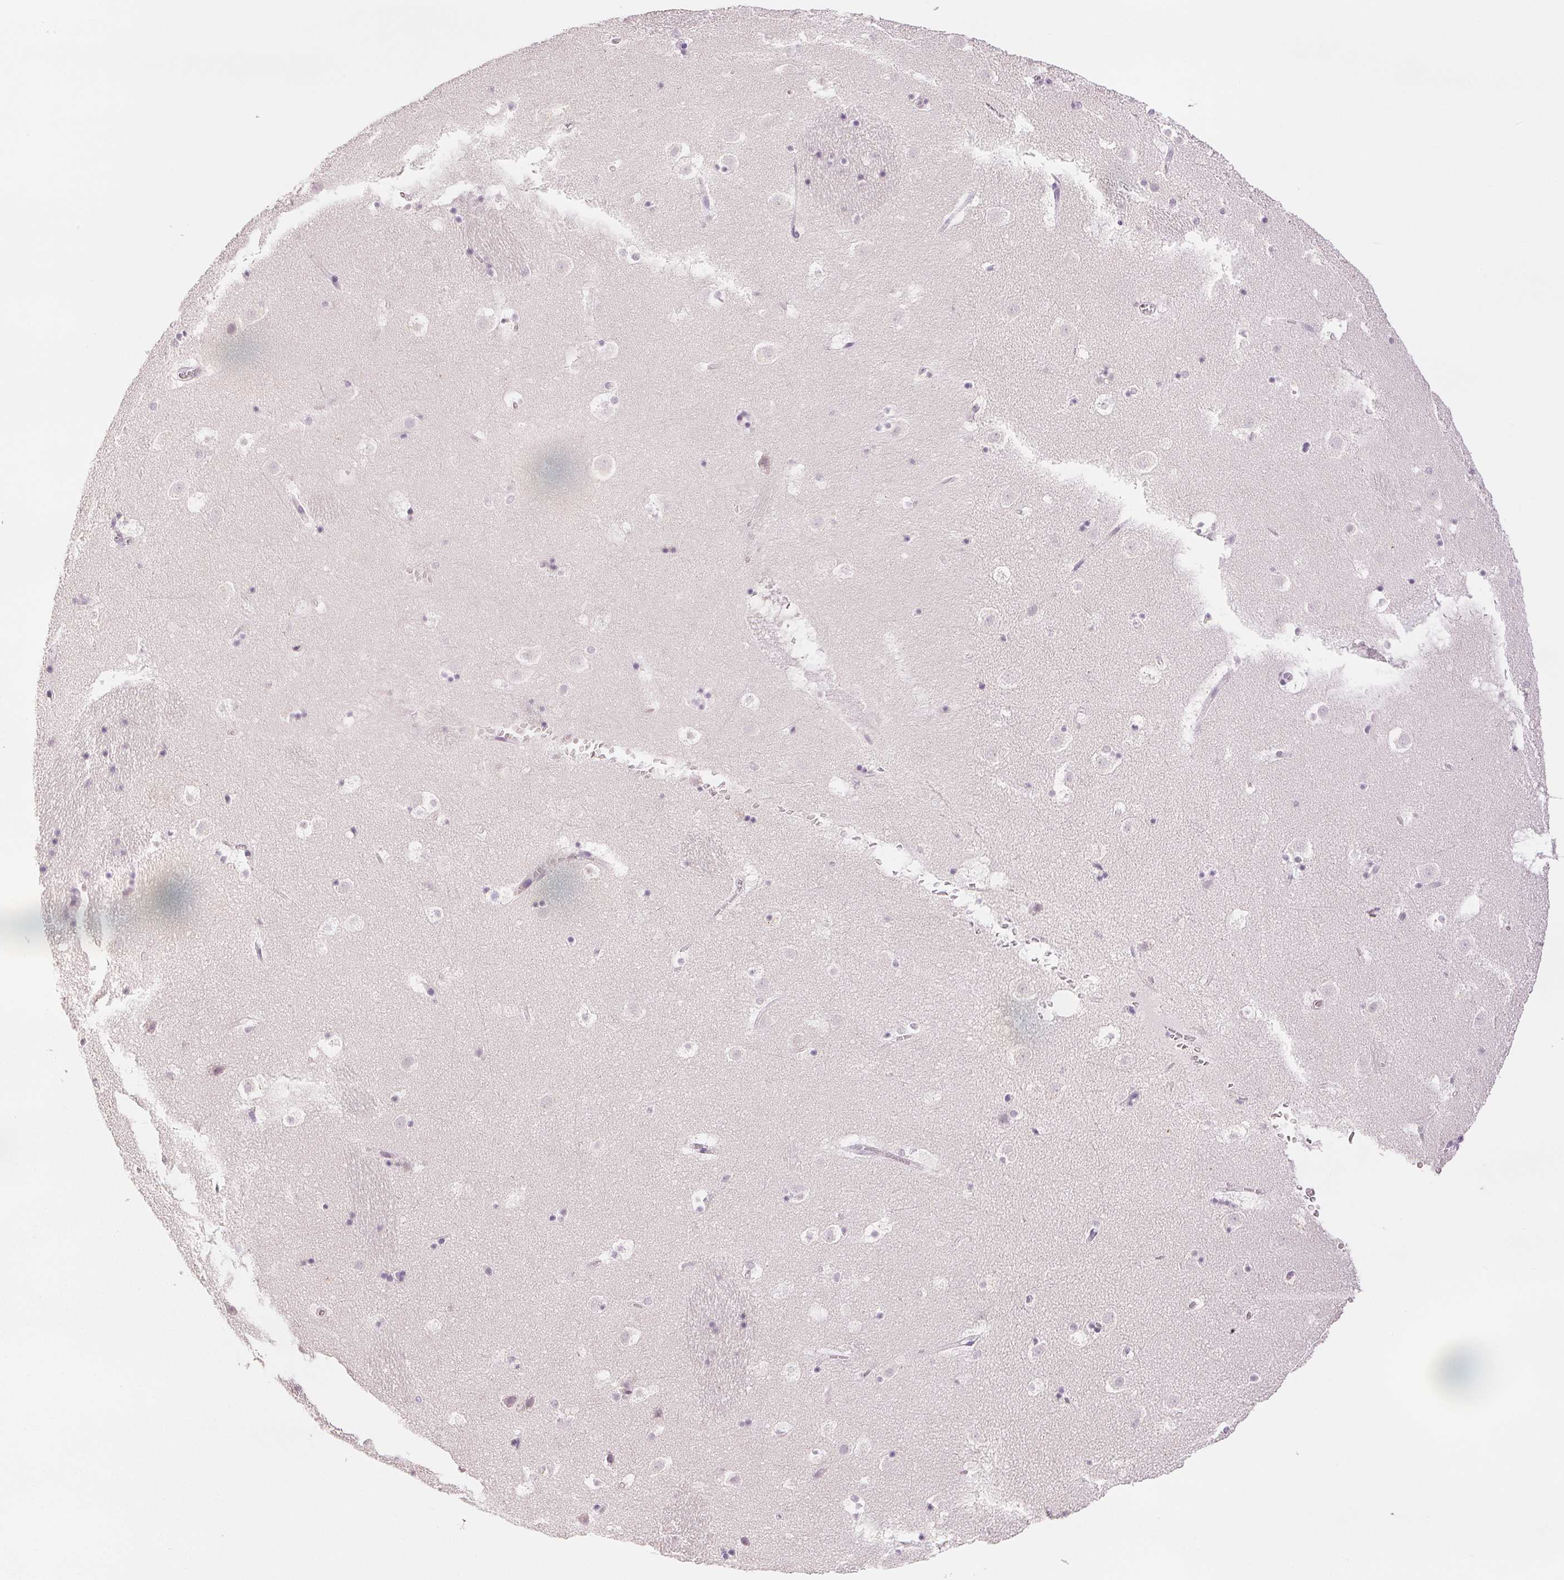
{"staining": {"intensity": "negative", "quantity": "none", "location": "none"}, "tissue": "caudate", "cell_type": "Glial cells", "image_type": "normal", "snomed": [{"axis": "morphology", "description": "Normal tissue, NOS"}, {"axis": "topography", "description": "Lateral ventricle wall"}], "caption": "The immunohistochemistry image has no significant staining in glial cells of caudate.", "gene": "SCGN", "patient": {"sex": "male", "age": 37}}